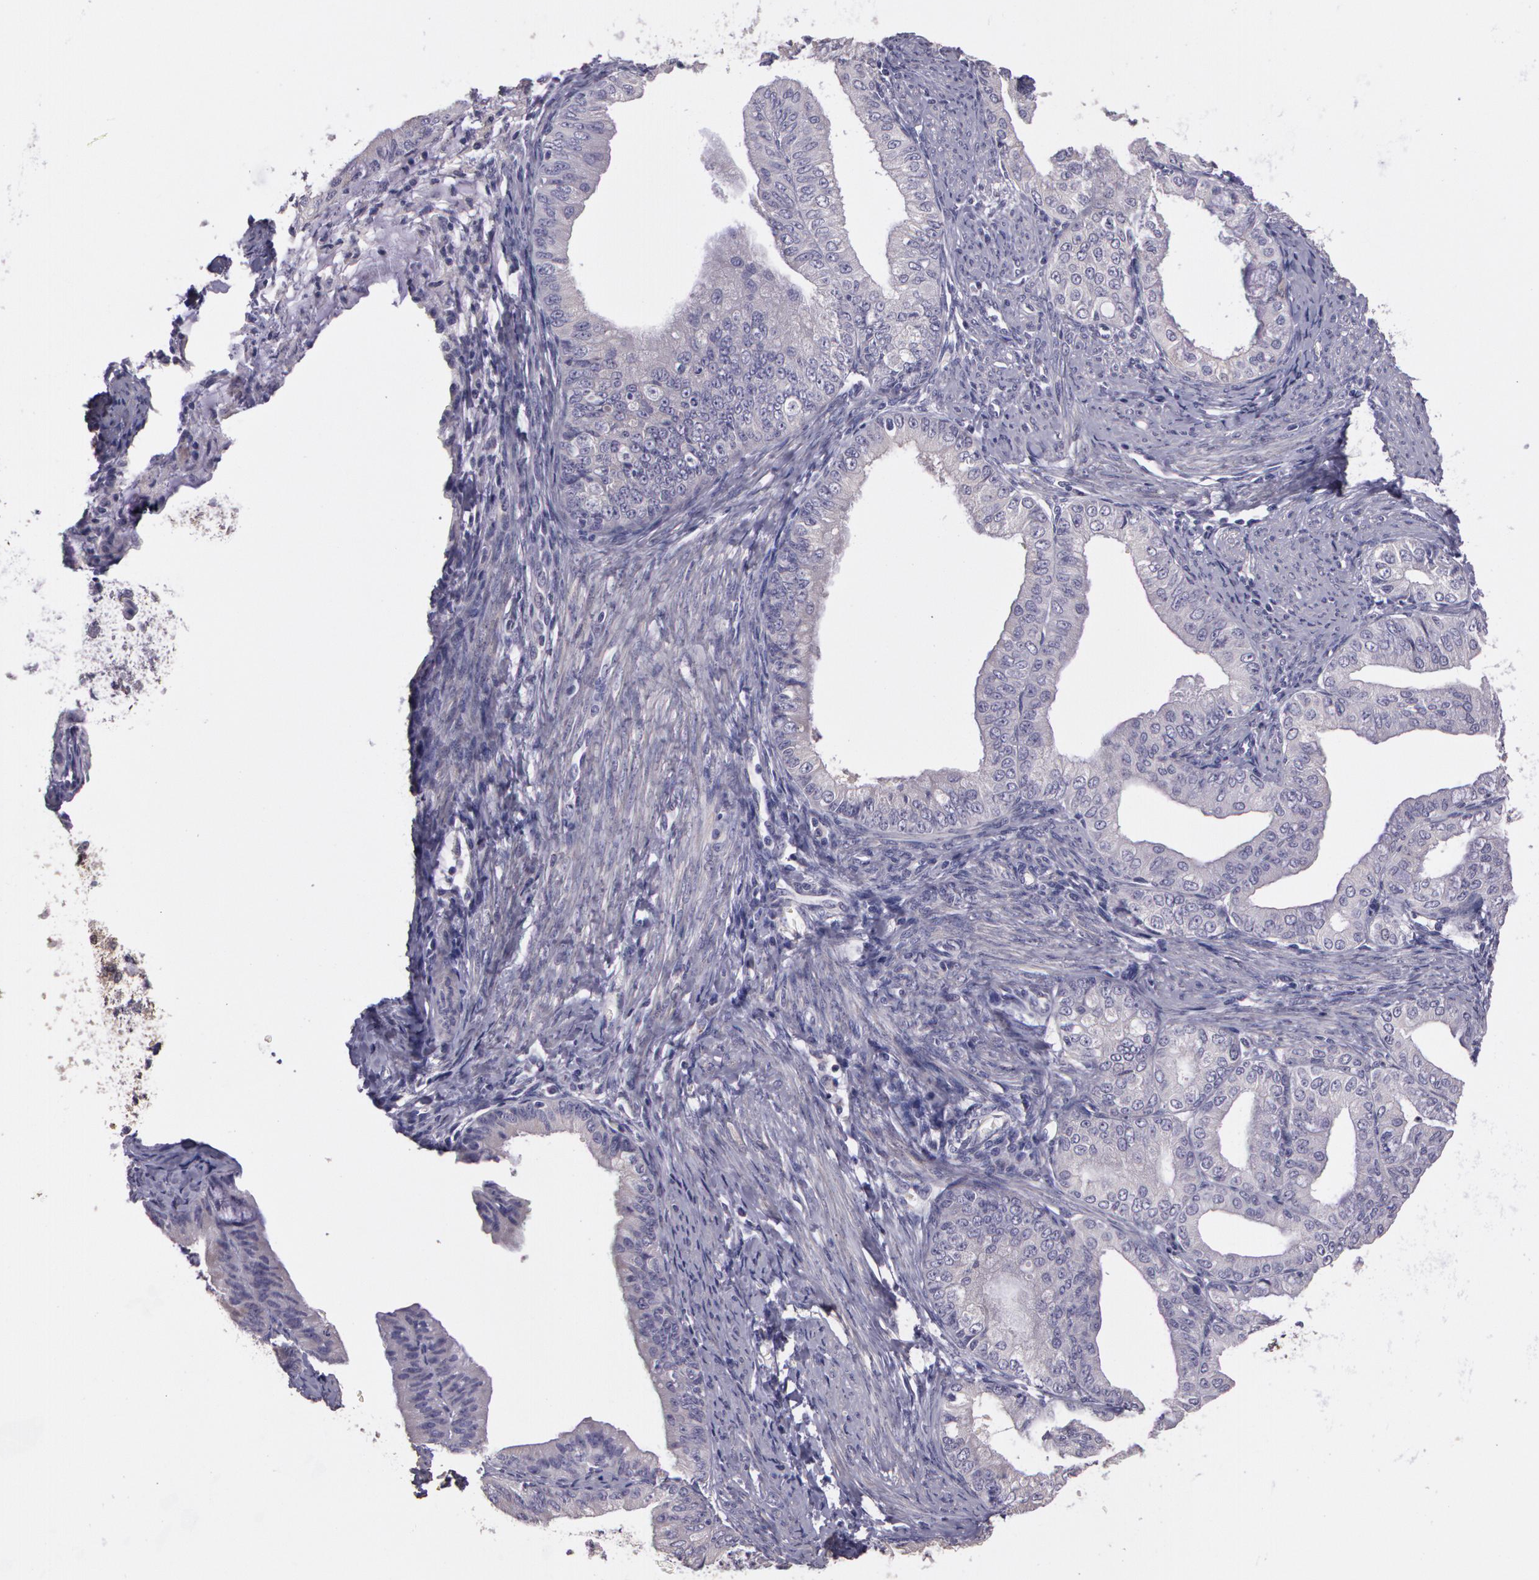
{"staining": {"intensity": "negative", "quantity": "none", "location": "none"}, "tissue": "endometrial cancer", "cell_type": "Tumor cells", "image_type": "cancer", "snomed": [{"axis": "morphology", "description": "Adenocarcinoma, NOS"}, {"axis": "topography", "description": "Endometrium"}], "caption": "This is a micrograph of immunohistochemistry (IHC) staining of endometrial cancer (adenocarcinoma), which shows no staining in tumor cells. (Brightfield microscopy of DAB (3,3'-diaminobenzidine) immunohistochemistry (IHC) at high magnification).", "gene": "G2E3", "patient": {"sex": "female", "age": 76}}